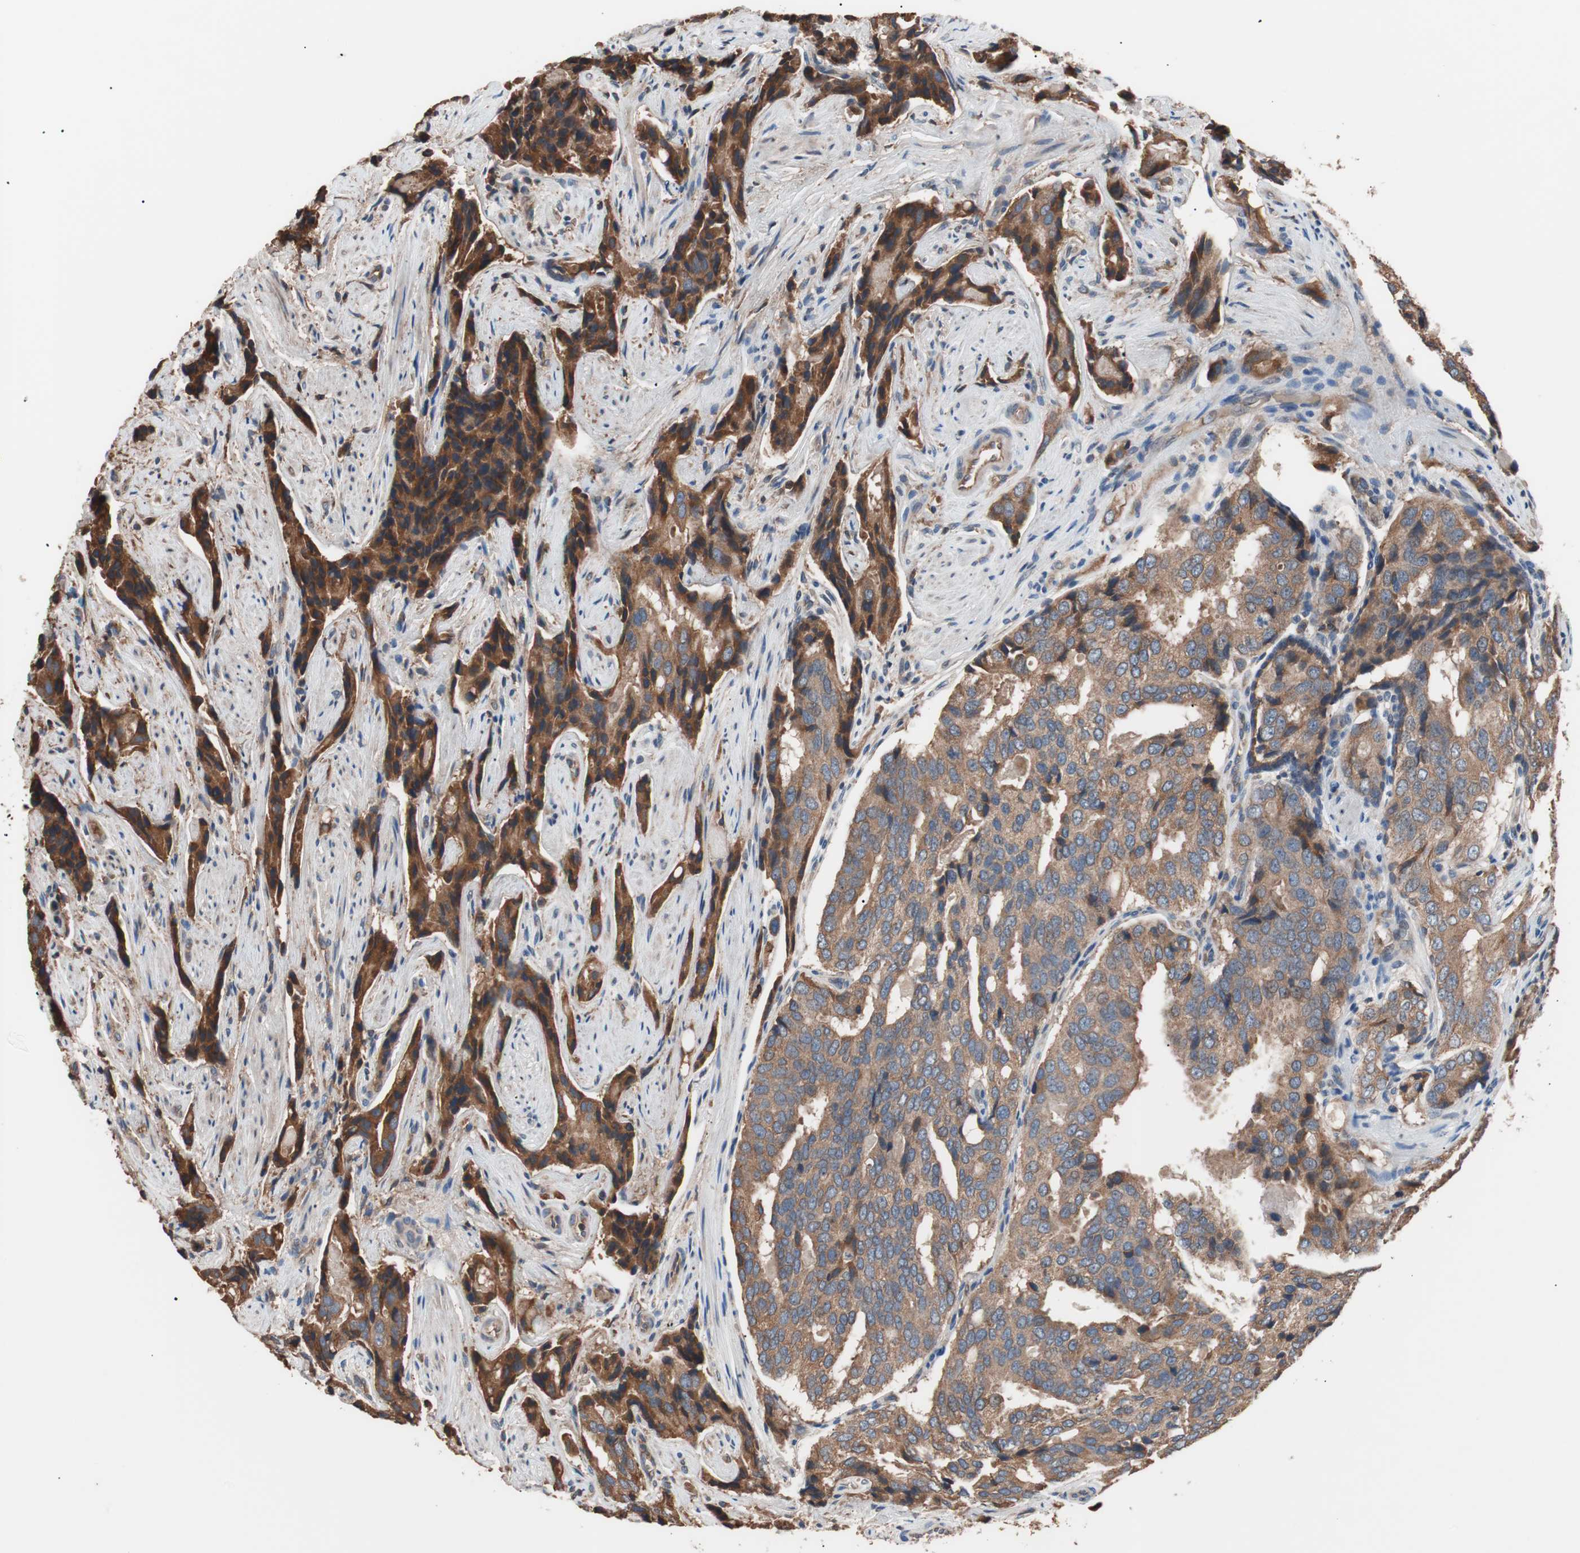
{"staining": {"intensity": "moderate", "quantity": ">75%", "location": "cytoplasmic/membranous"}, "tissue": "prostate cancer", "cell_type": "Tumor cells", "image_type": "cancer", "snomed": [{"axis": "morphology", "description": "Adenocarcinoma, High grade"}, {"axis": "topography", "description": "Prostate"}], "caption": "Prostate cancer stained for a protein (brown) demonstrates moderate cytoplasmic/membranous positive staining in approximately >75% of tumor cells.", "gene": "GLYCTK", "patient": {"sex": "male", "age": 58}}